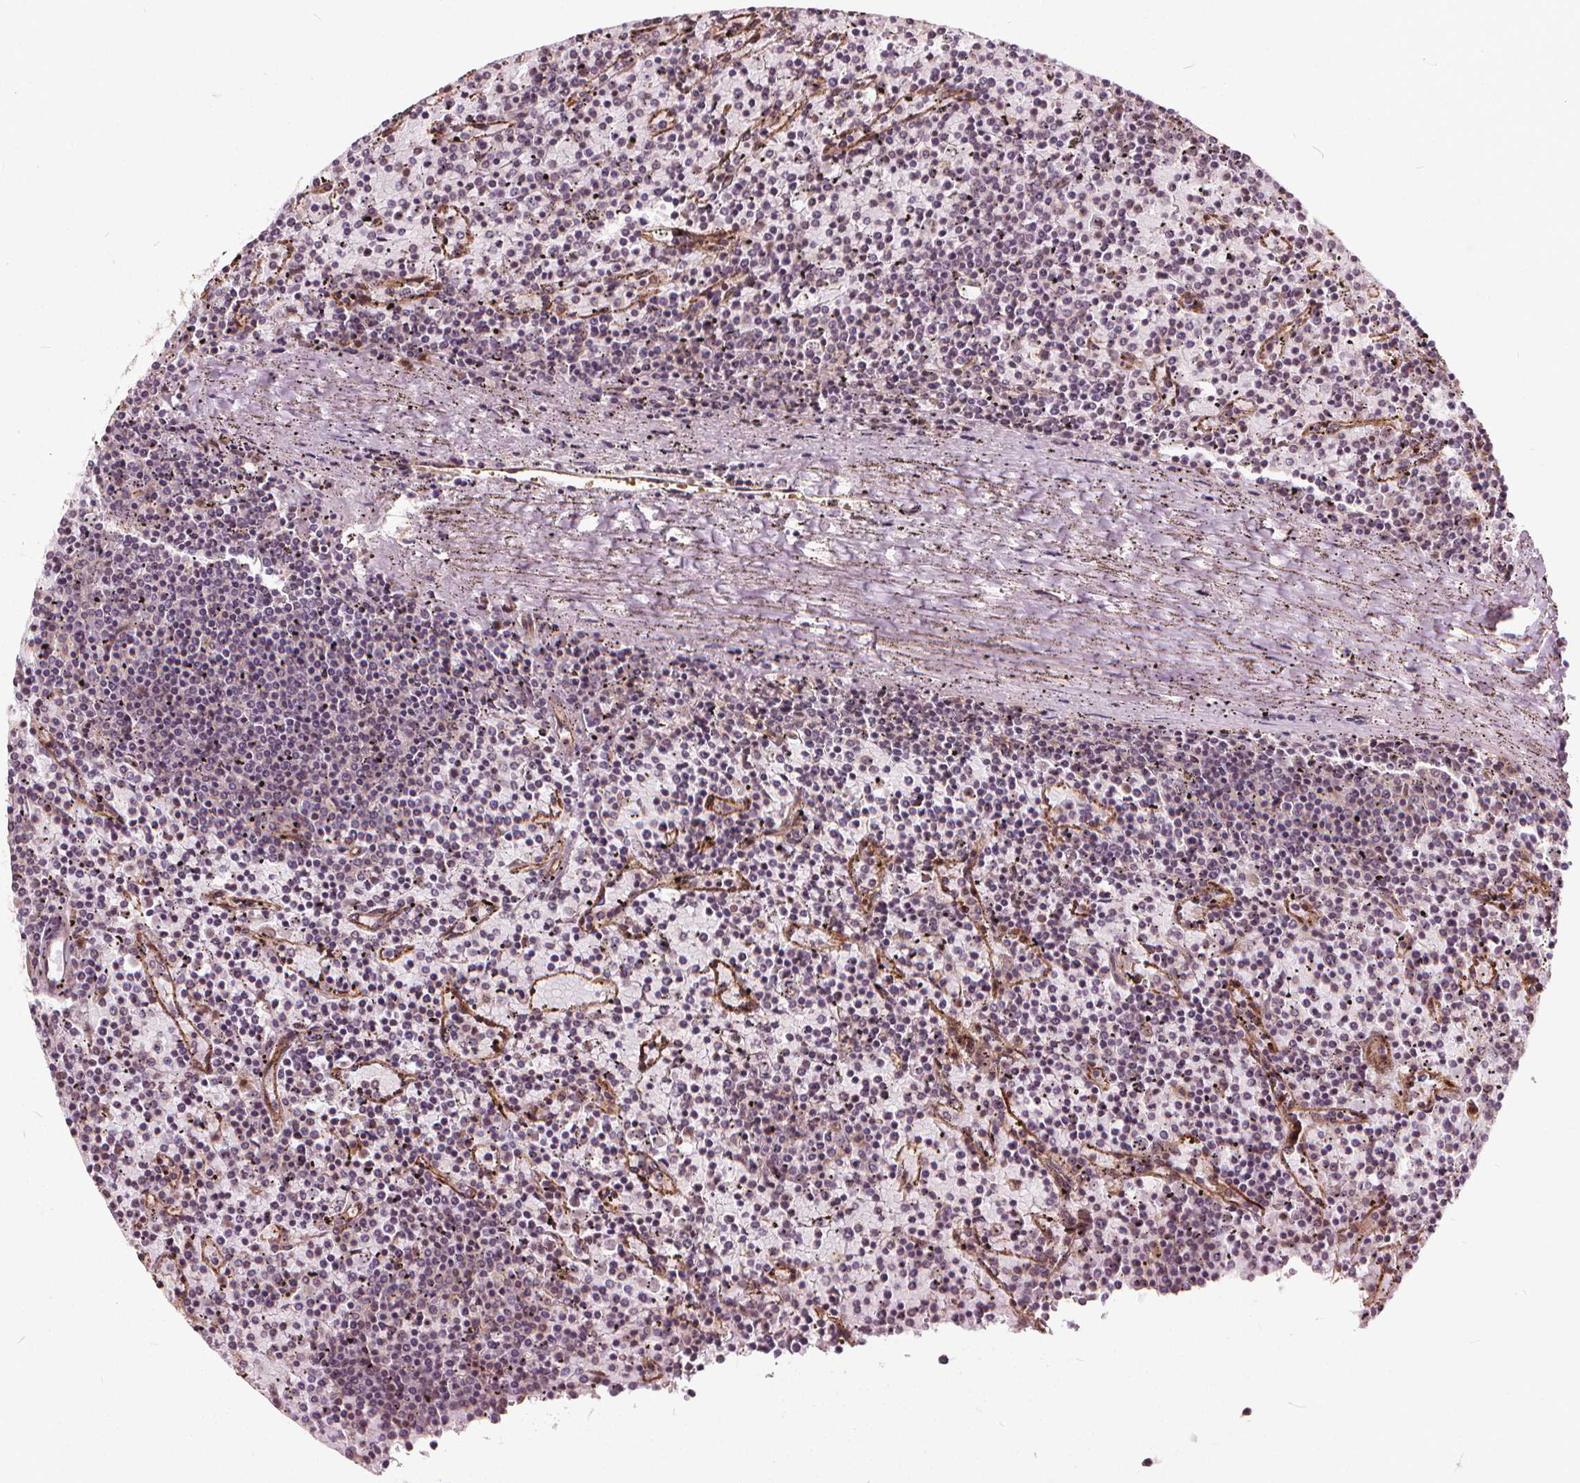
{"staining": {"intensity": "negative", "quantity": "none", "location": "none"}, "tissue": "lymphoma", "cell_type": "Tumor cells", "image_type": "cancer", "snomed": [{"axis": "morphology", "description": "Malignant lymphoma, non-Hodgkin's type, Low grade"}, {"axis": "topography", "description": "Spleen"}], "caption": "Immunohistochemical staining of malignant lymphoma, non-Hodgkin's type (low-grade) shows no significant expression in tumor cells. (IHC, brightfield microscopy, high magnification).", "gene": "INPP5E", "patient": {"sex": "female", "age": 77}}